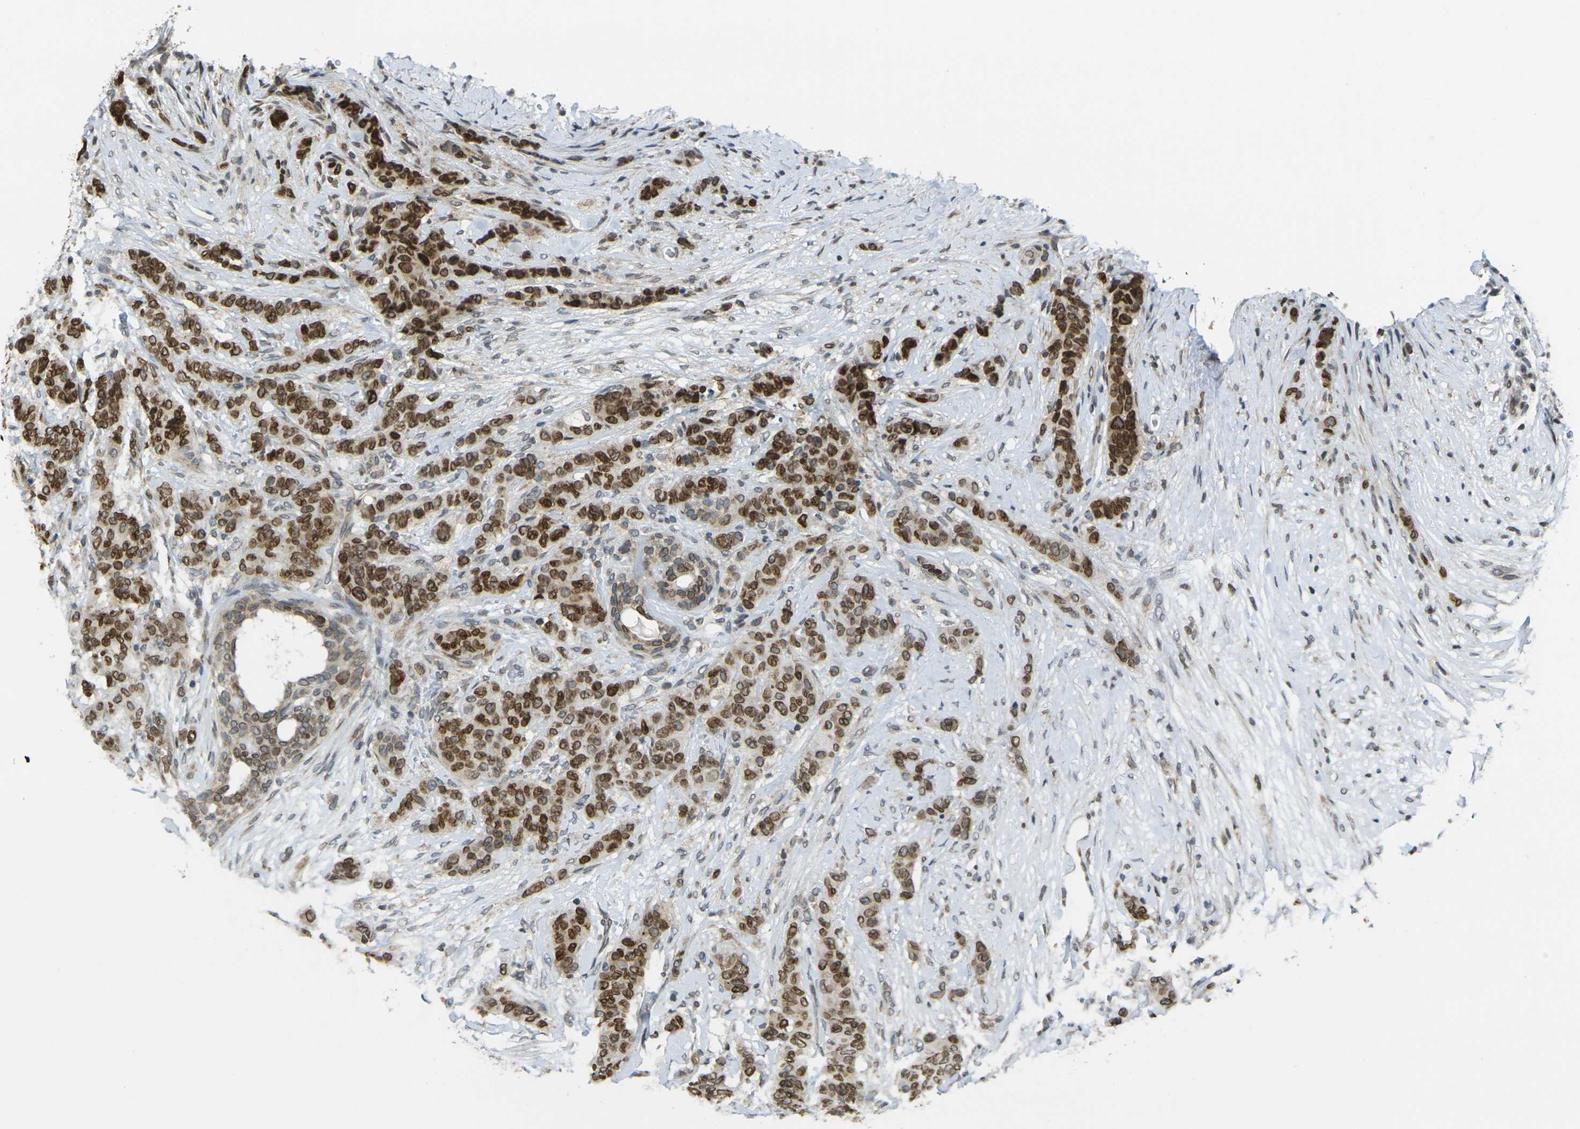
{"staining": {"intensity": "strong", "quantity": ">75%", "location": "cytoplasmic/membranous,nuclear"}, "tissue": "breast cancer", "cell_type": "Tumor cells", "image_type": "cancer", "snomed": [{"axis": "morphology", "description": "Duct carcinoma"}, {"axis": "topography", "description": "Breast"}], "caption": "There is high levels of strong cytoplasmic/membranous and nuclear positivity in tumor cells of breast cancer, as demonstrated by immunohistochemical staining (brown color).", "gene": "BRDT", "patient": {"sex": "female", "age": 40}}